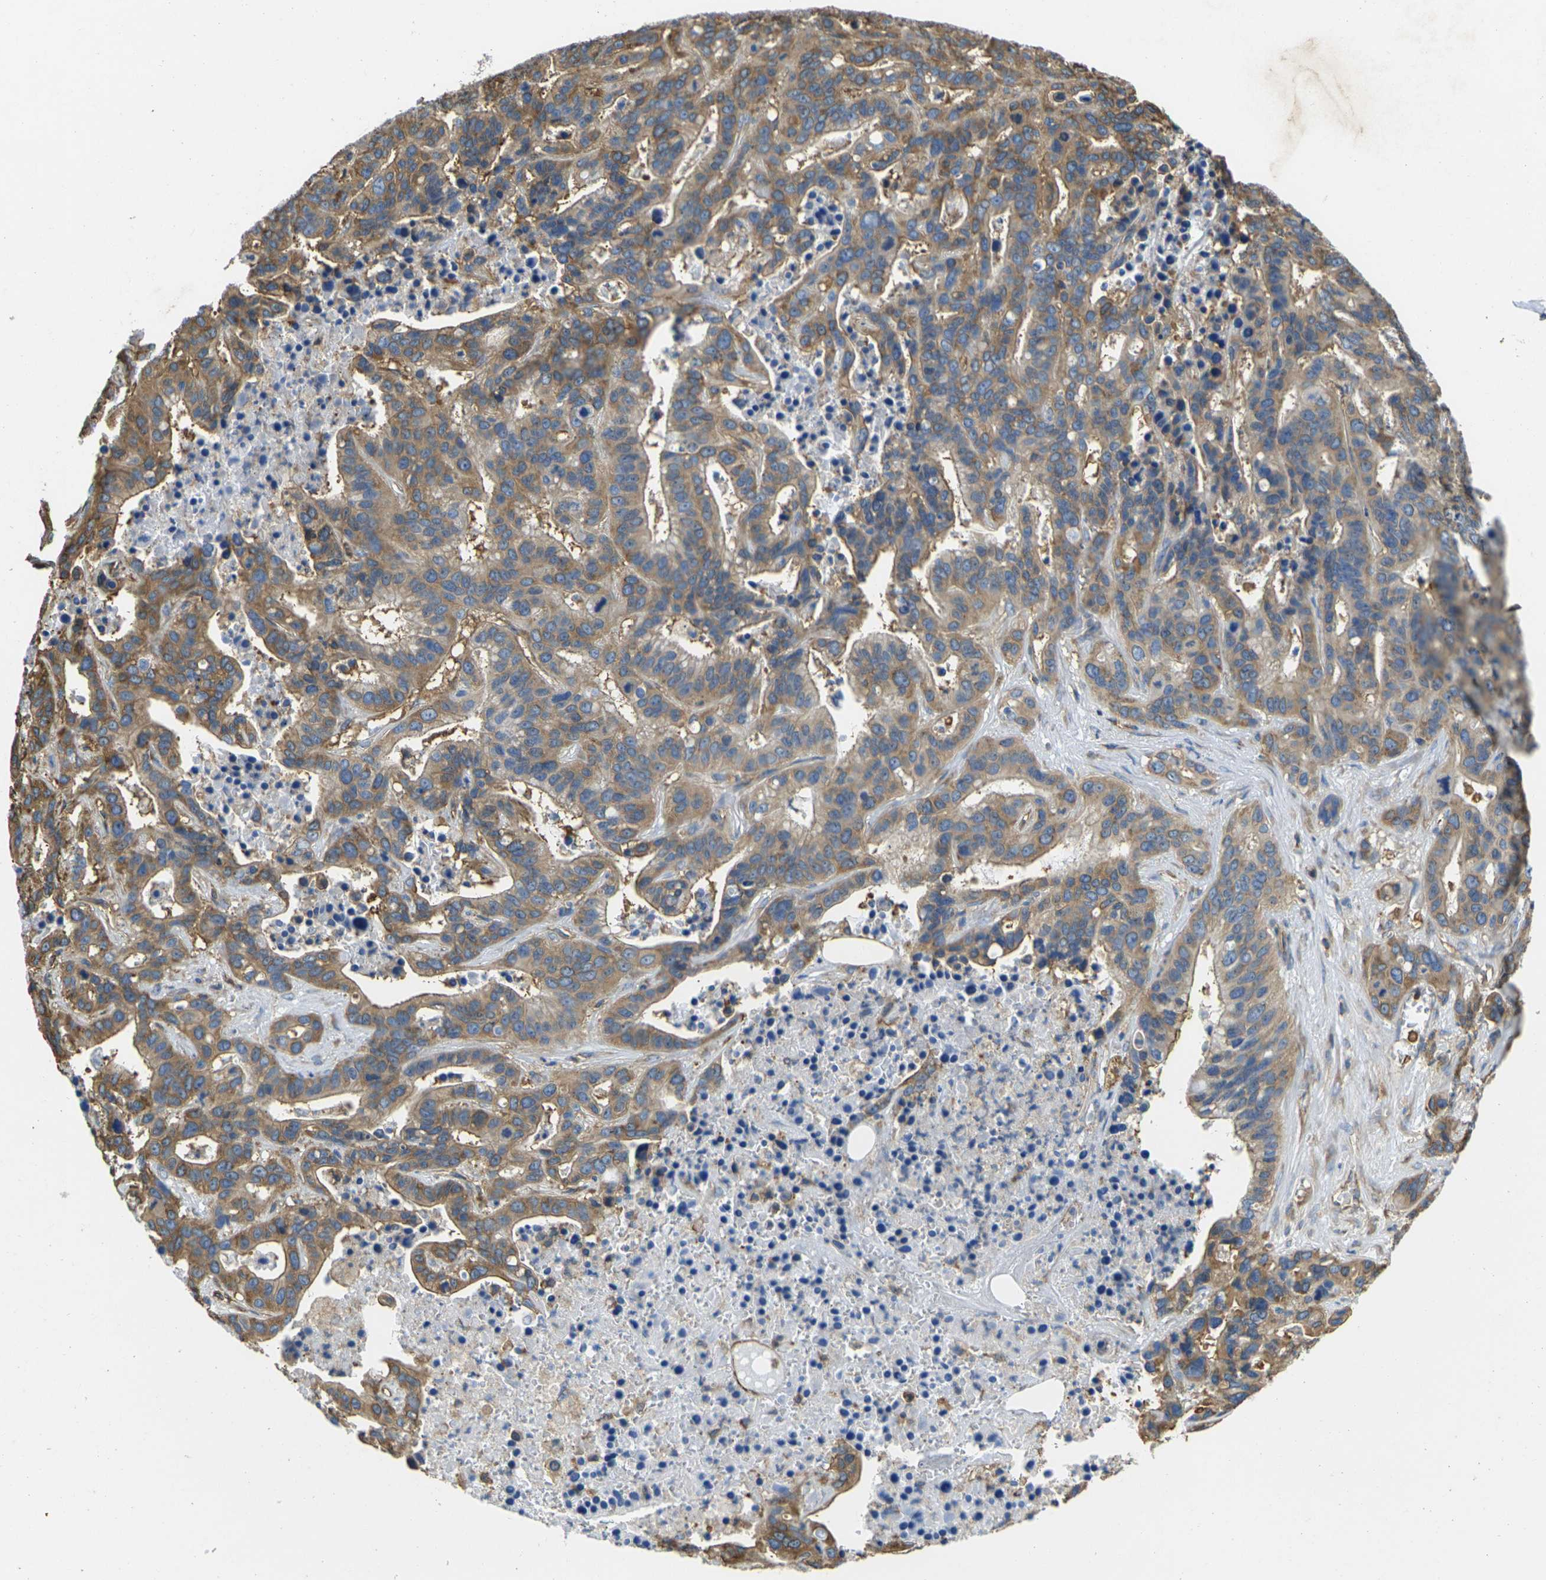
{"staining": {"intensity": "moderate", "quantity": ">75%", "location": "cytoplasmic/membranous"}, "tissue": "liver cancer", "cell_type": "Tumor cells", "image_type": "cancer", "snomed": [{"axis": "morphology", "description": "Cholangiocarcinoma"}, {"axis": "topography", "description": "Liver"}], "caption": "Protein staining displays moderate cytoplasmic/membranous positivity in approximately >75% of tumor cells in liver cancer. (Brightfield microscopy of DAB IHC at high magnification).", "gene": "FAM110D", "patient": {"sex": "female", "age": 65}}